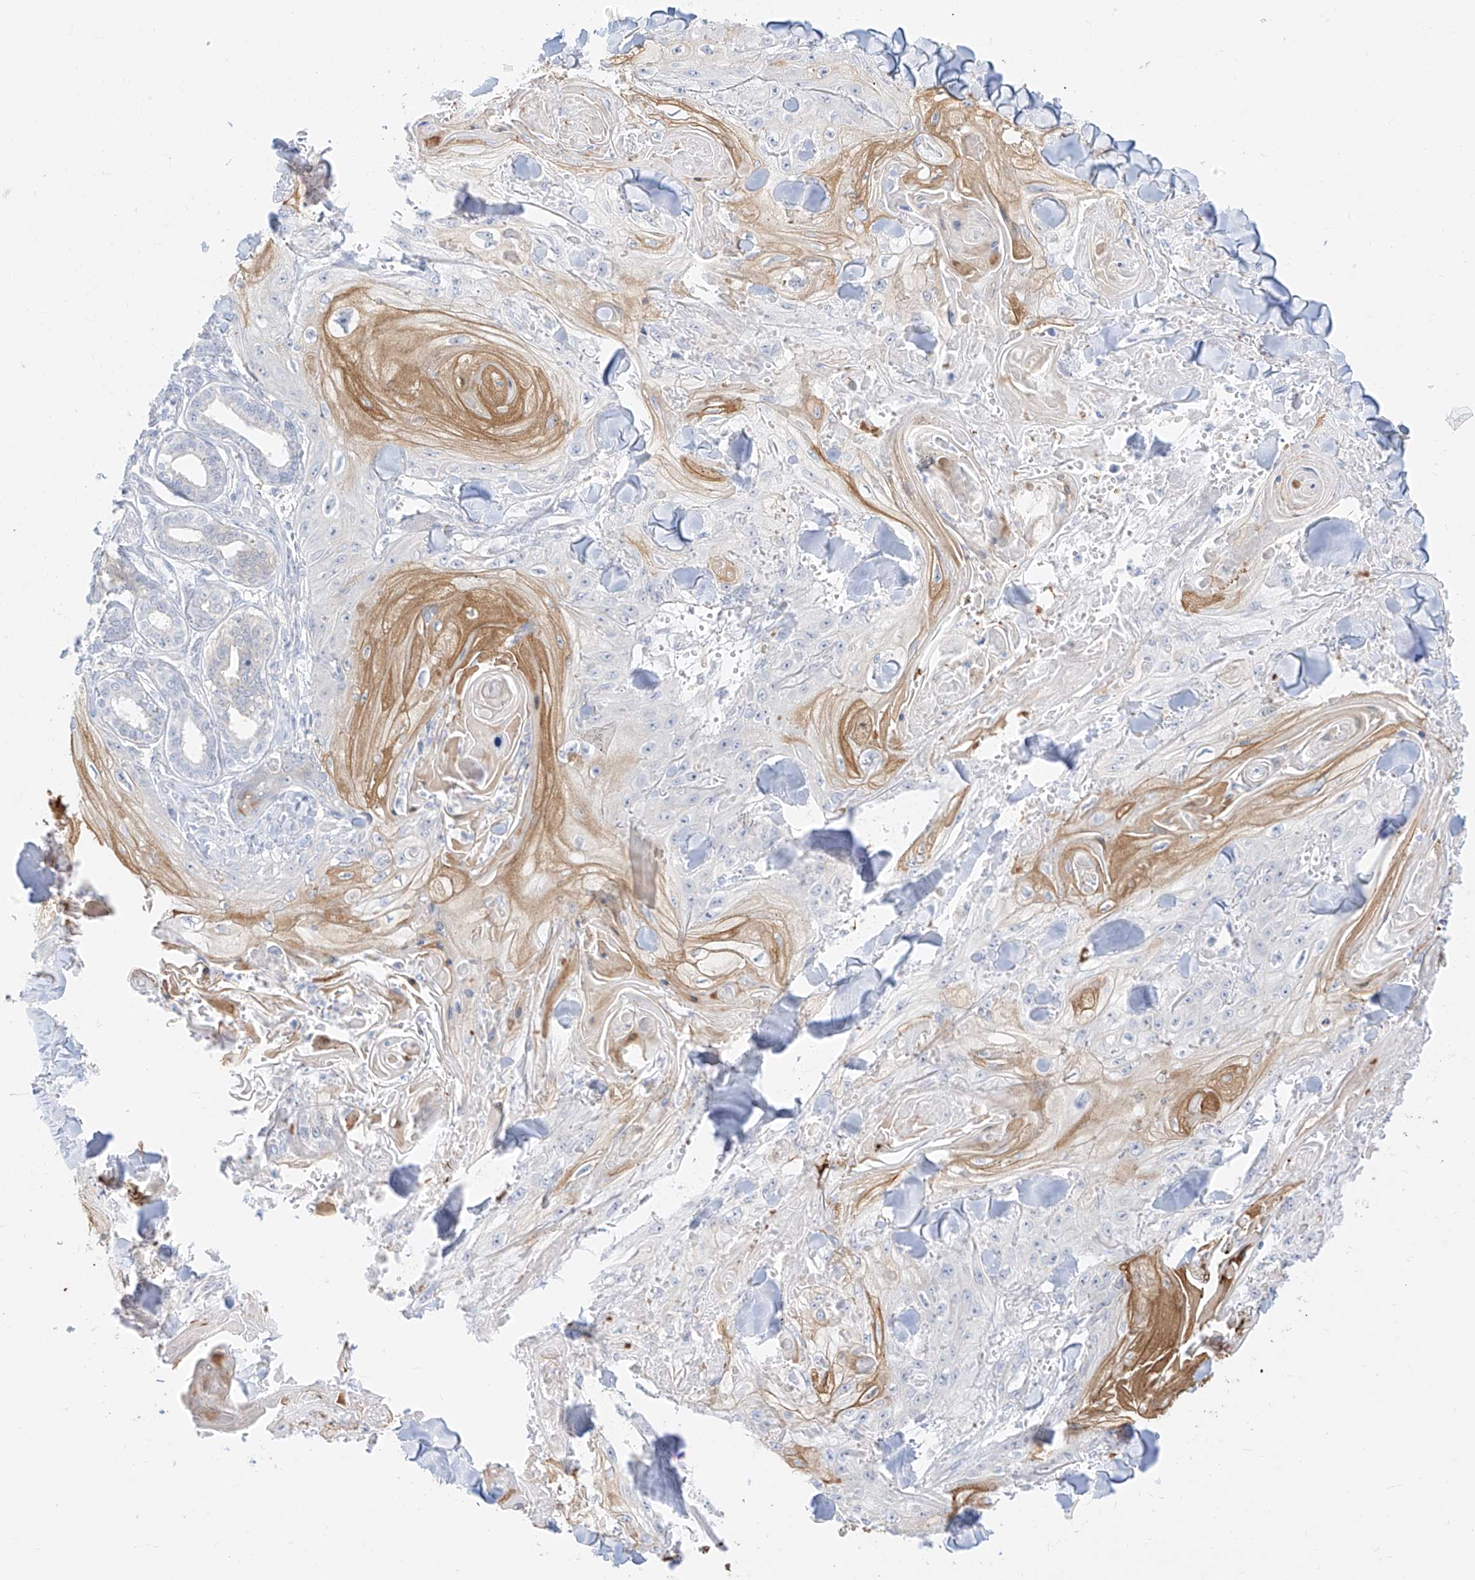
{"staining": {"intensity": "moderate", "quantity": "<25%", "location": "cytoplasmic/membranous"}, "tissue": "skin cancer", "cell_type": "Tumor cells", "image_type": "cancer", "snomed": [{"axis": "morphology", "description": "Squamous cell carcinoma, NOS"}, {"axis": "topography", "description": "Skin"}], "caption": "Human skin squamous cell carcinoma stained for a protein (brown) demonstrates moderate cytoplasmic/membranous positive expression in approximately <25% of tumor cells.", "gene": "SYTL3", "patient": {"sex": "male", "age": 74}}